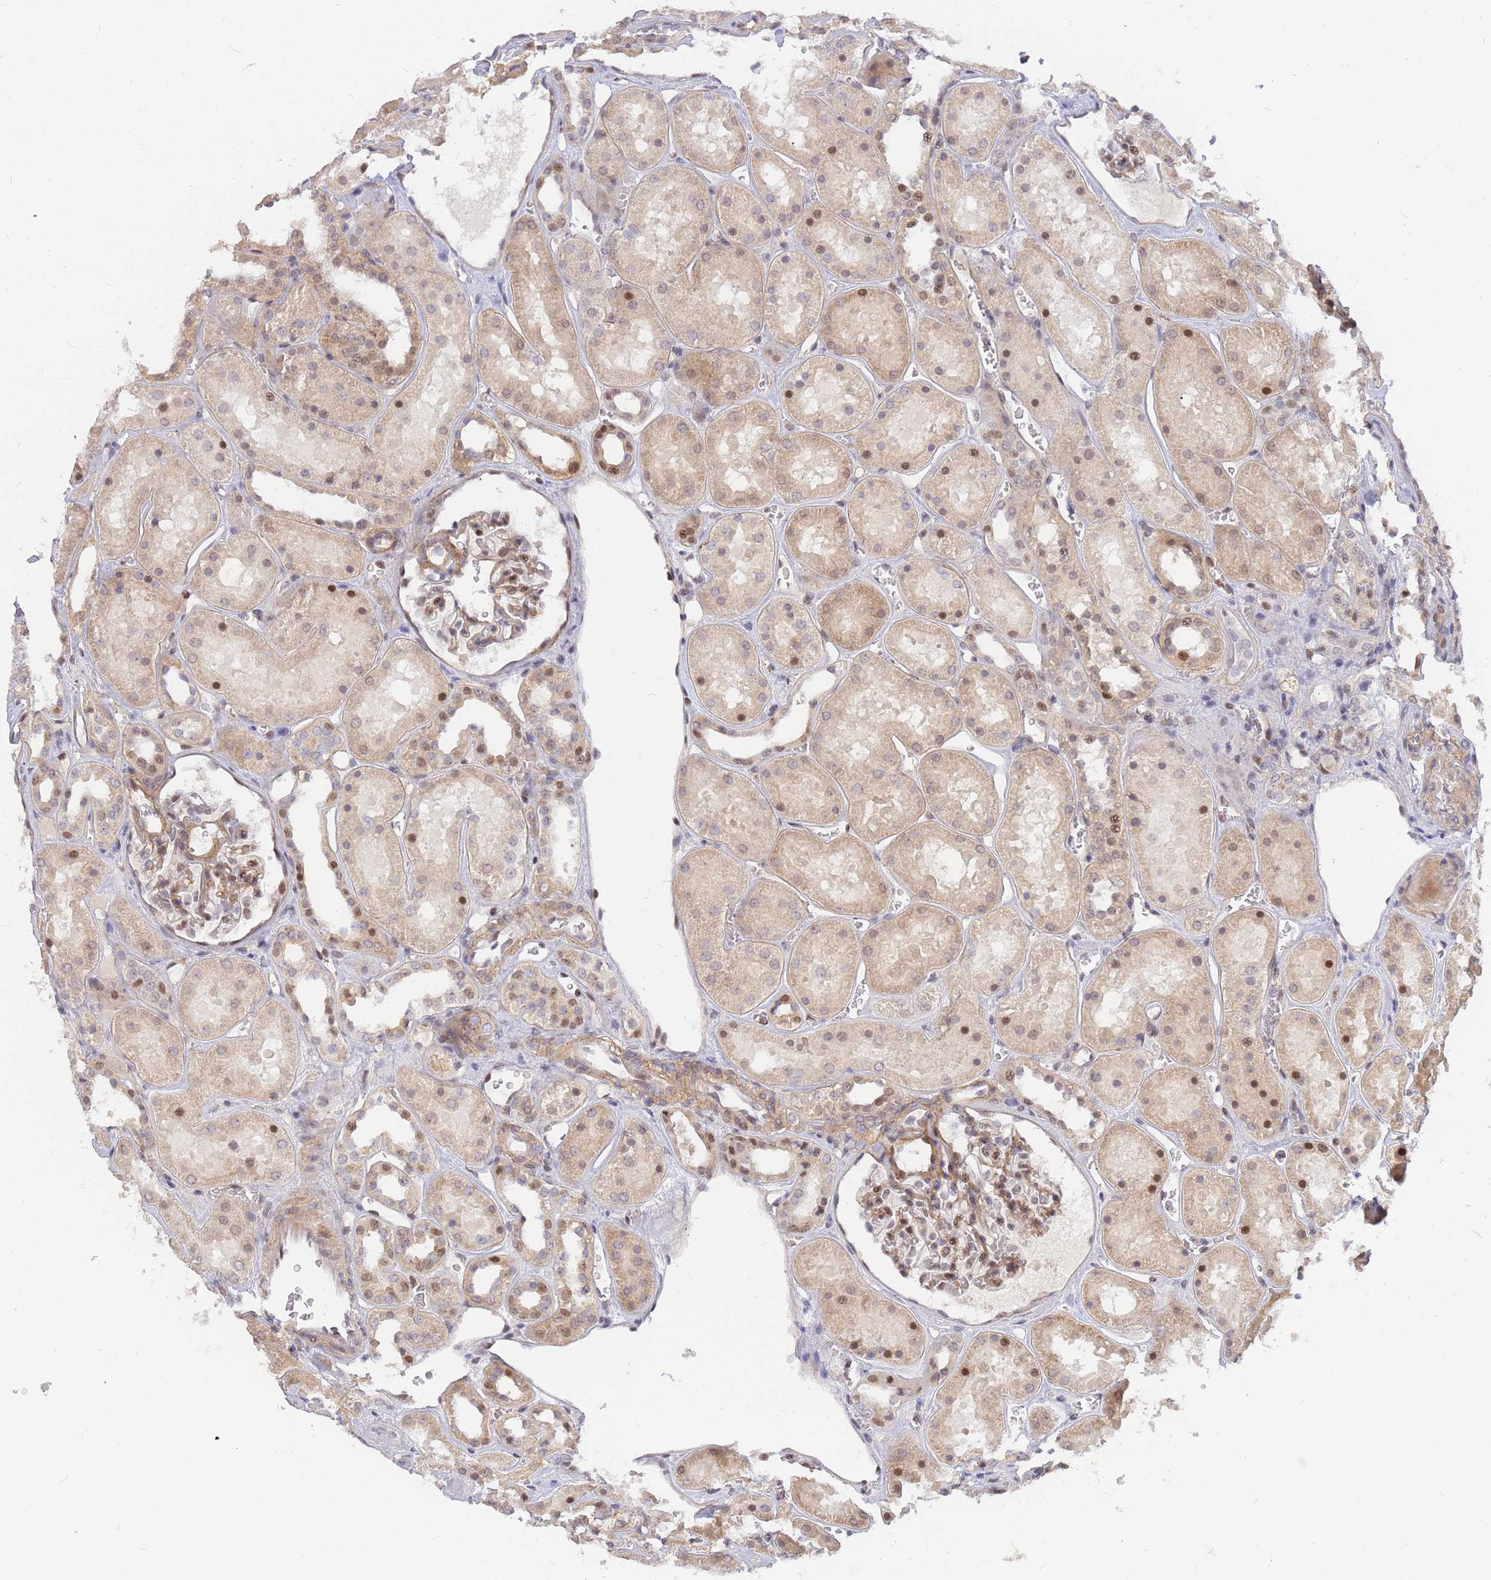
{"staining": {"intensity": "moderate", "quantity": "25%-75%", "location": "cytoplasmic/membranous,nuclear"}, "tissue": "kidney", "cell_type": "Cells in glomeruli", "image_type": "normal", "snomed": [{"axis": "morphology", "description": "Normal tissue, NOS"}, {"axis": "topography", "description": "Kidney"}], "caption": "Protein expression by immunohistochemistry shows moderate cytoplasmic/membranous,nuclear staining in about 25%-75% of cells in glomeruli in normal kidney. (DAB = brown stain, brightfield microscopy at high magnification).", "gene": "TLE2", "patient": {"sex": "female", "age": 41}}